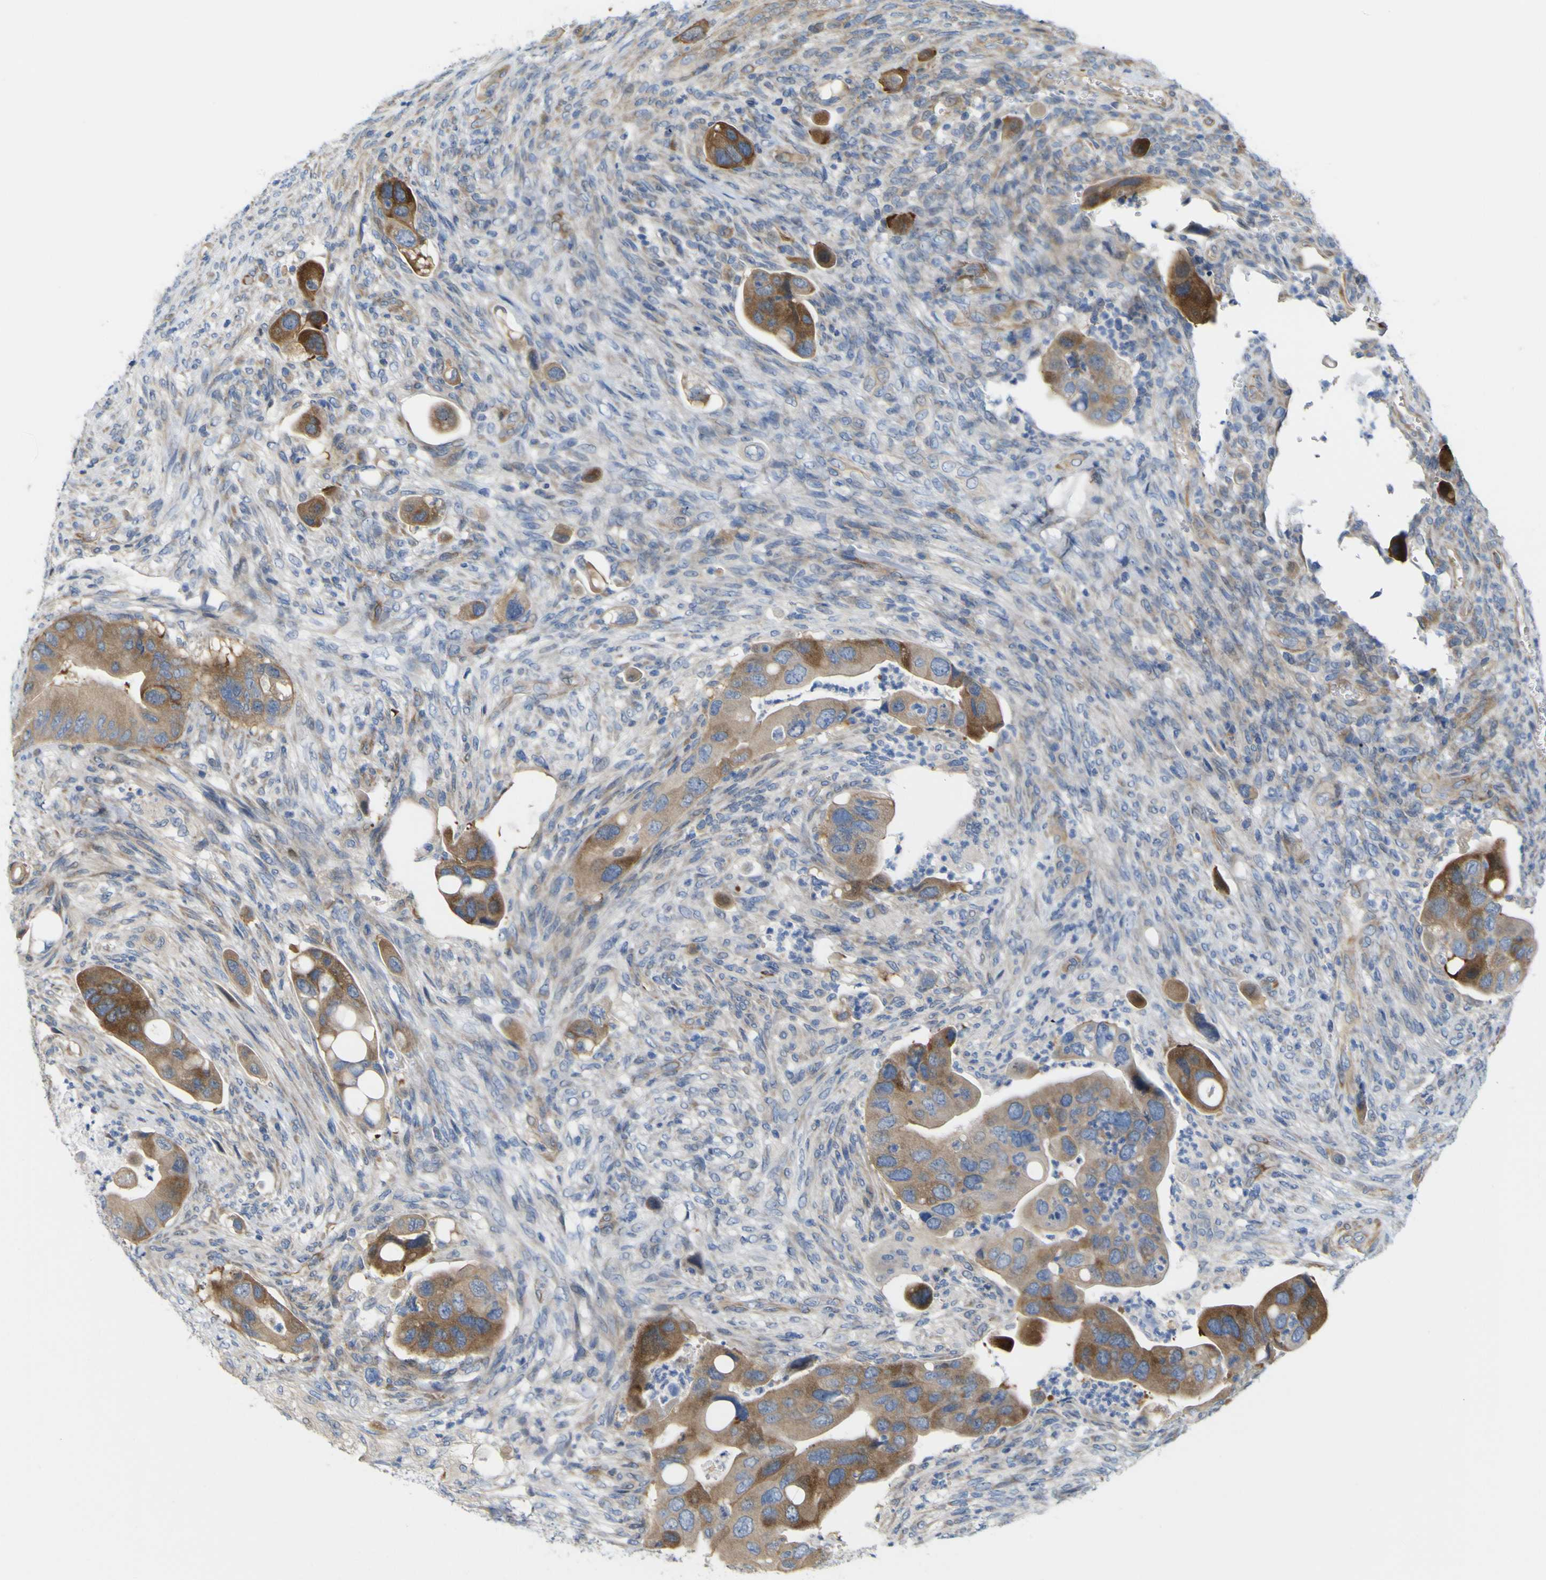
{"staining": {"intensity": "moderate", "quantity": ">75%", "location": "cytoplasmic/membranous"}, "tissue": "colorectal cancer", "cell_type": "Tumor cells", "image_type": "cancer", "snomed": [{"axis": "morphology", "description": "Adenocarcinoma, NOS"}, {"axis": "topography", "description": "Rectum"}], "caption": "An IHC image of tumor tissue is shown. Protein staining in brown shows moderate cytoplasmic/membranous positivity in colorectal adenocarcinoma within tumor cells.", "gene": "JPH1", "patient": {"sex": "female", "age": 57}}